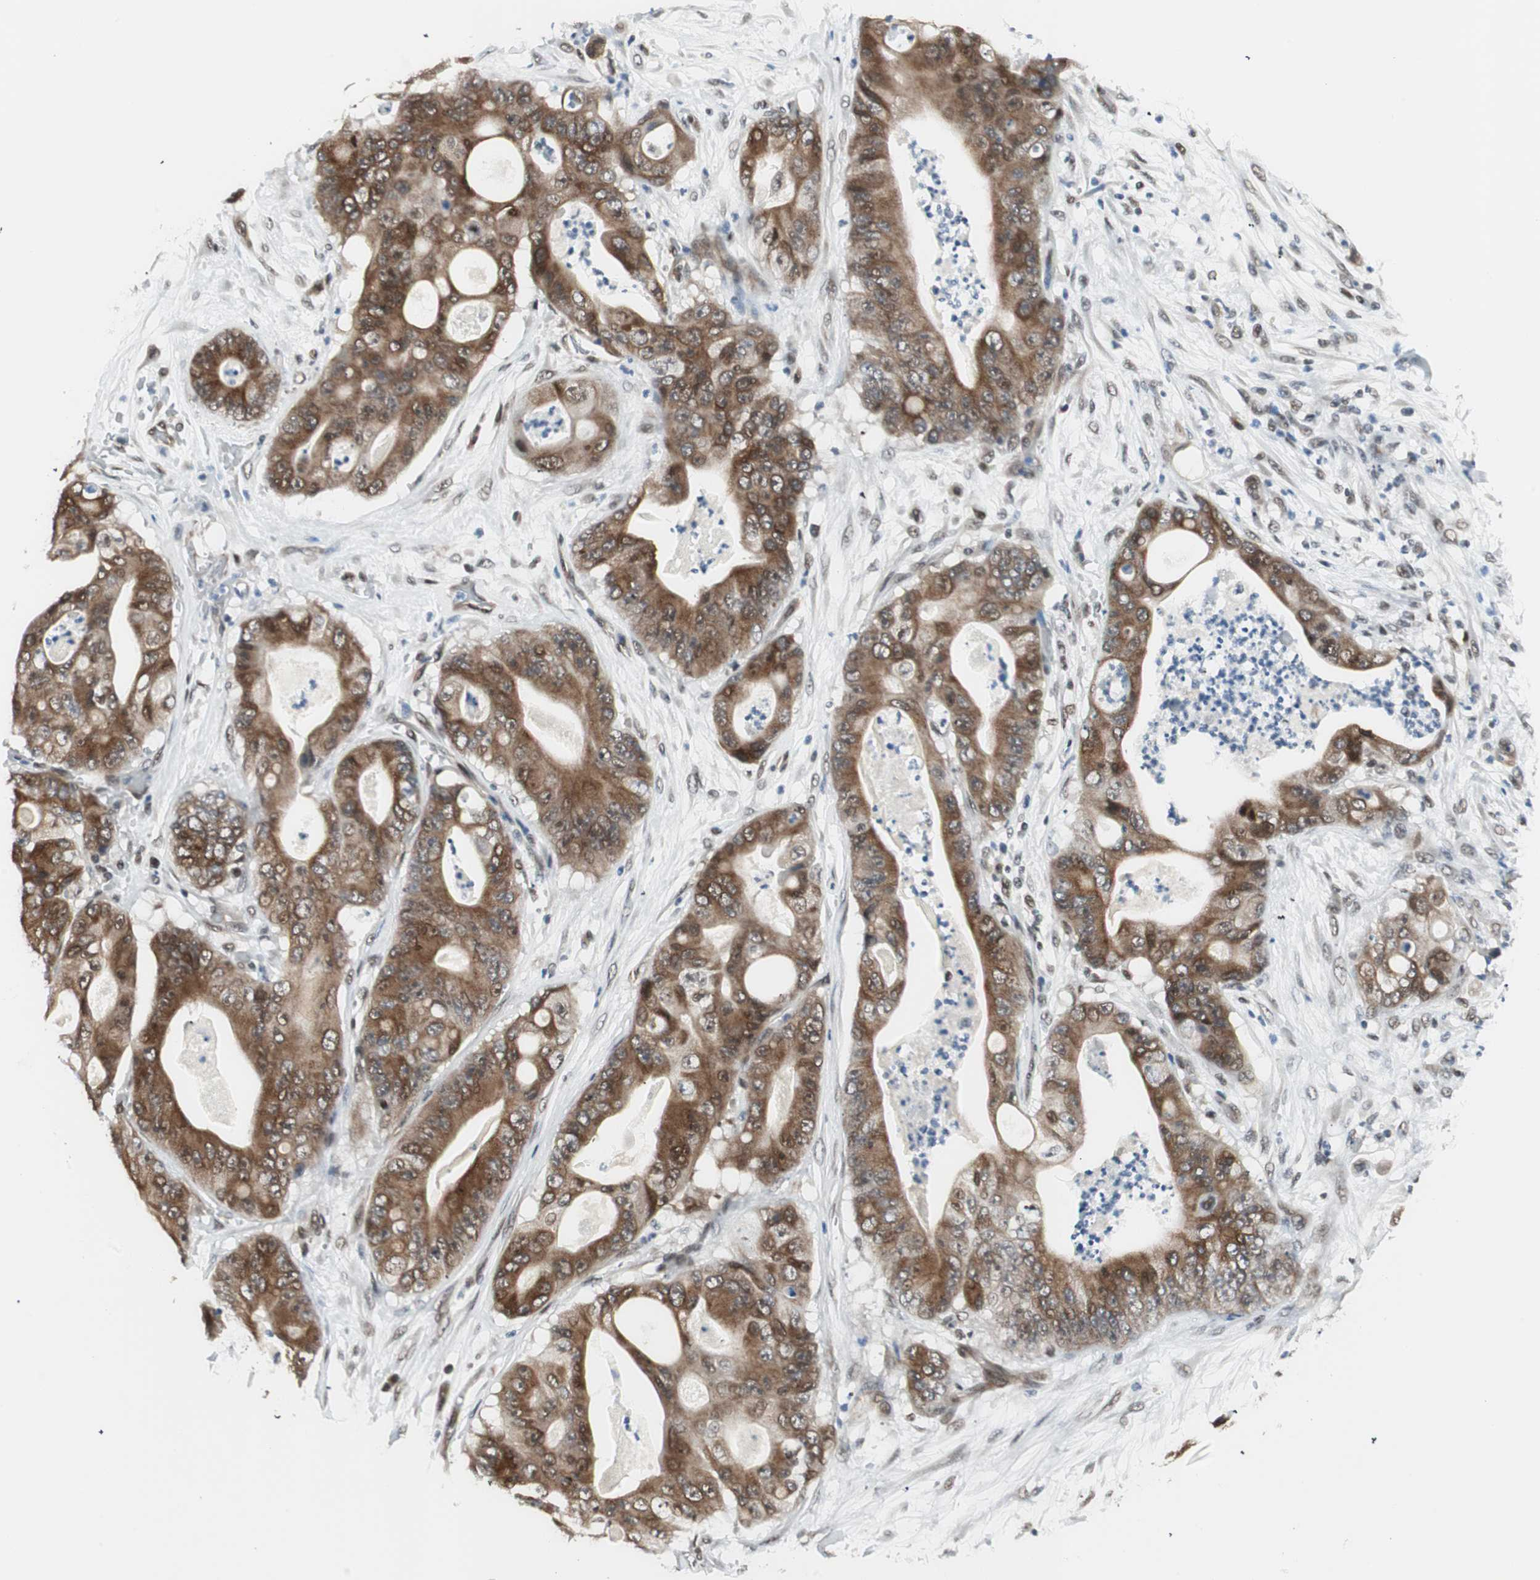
{"staining": {"intensity": "strong", "quantity": ">75%", "location": "cytoplasmic/membranous,nuclear"}, "tissue": "stomach cancer", "cell_type": "Tumor cells", "image_type": "cancer", "snomed": [{"axis": "morphology", "description": "Adenocarcinoma, NOS"}, {"axis": "topography", "description": "Stomach"}], "caption": "Immunohistochemical staining of human stomach cancer shows strong cytoplasmic/membranous and nuclear protein expression in approximately >75% of tumor cells.", "gene": "ZBTB17", "patient": {"sex": "female", "age": 73}}